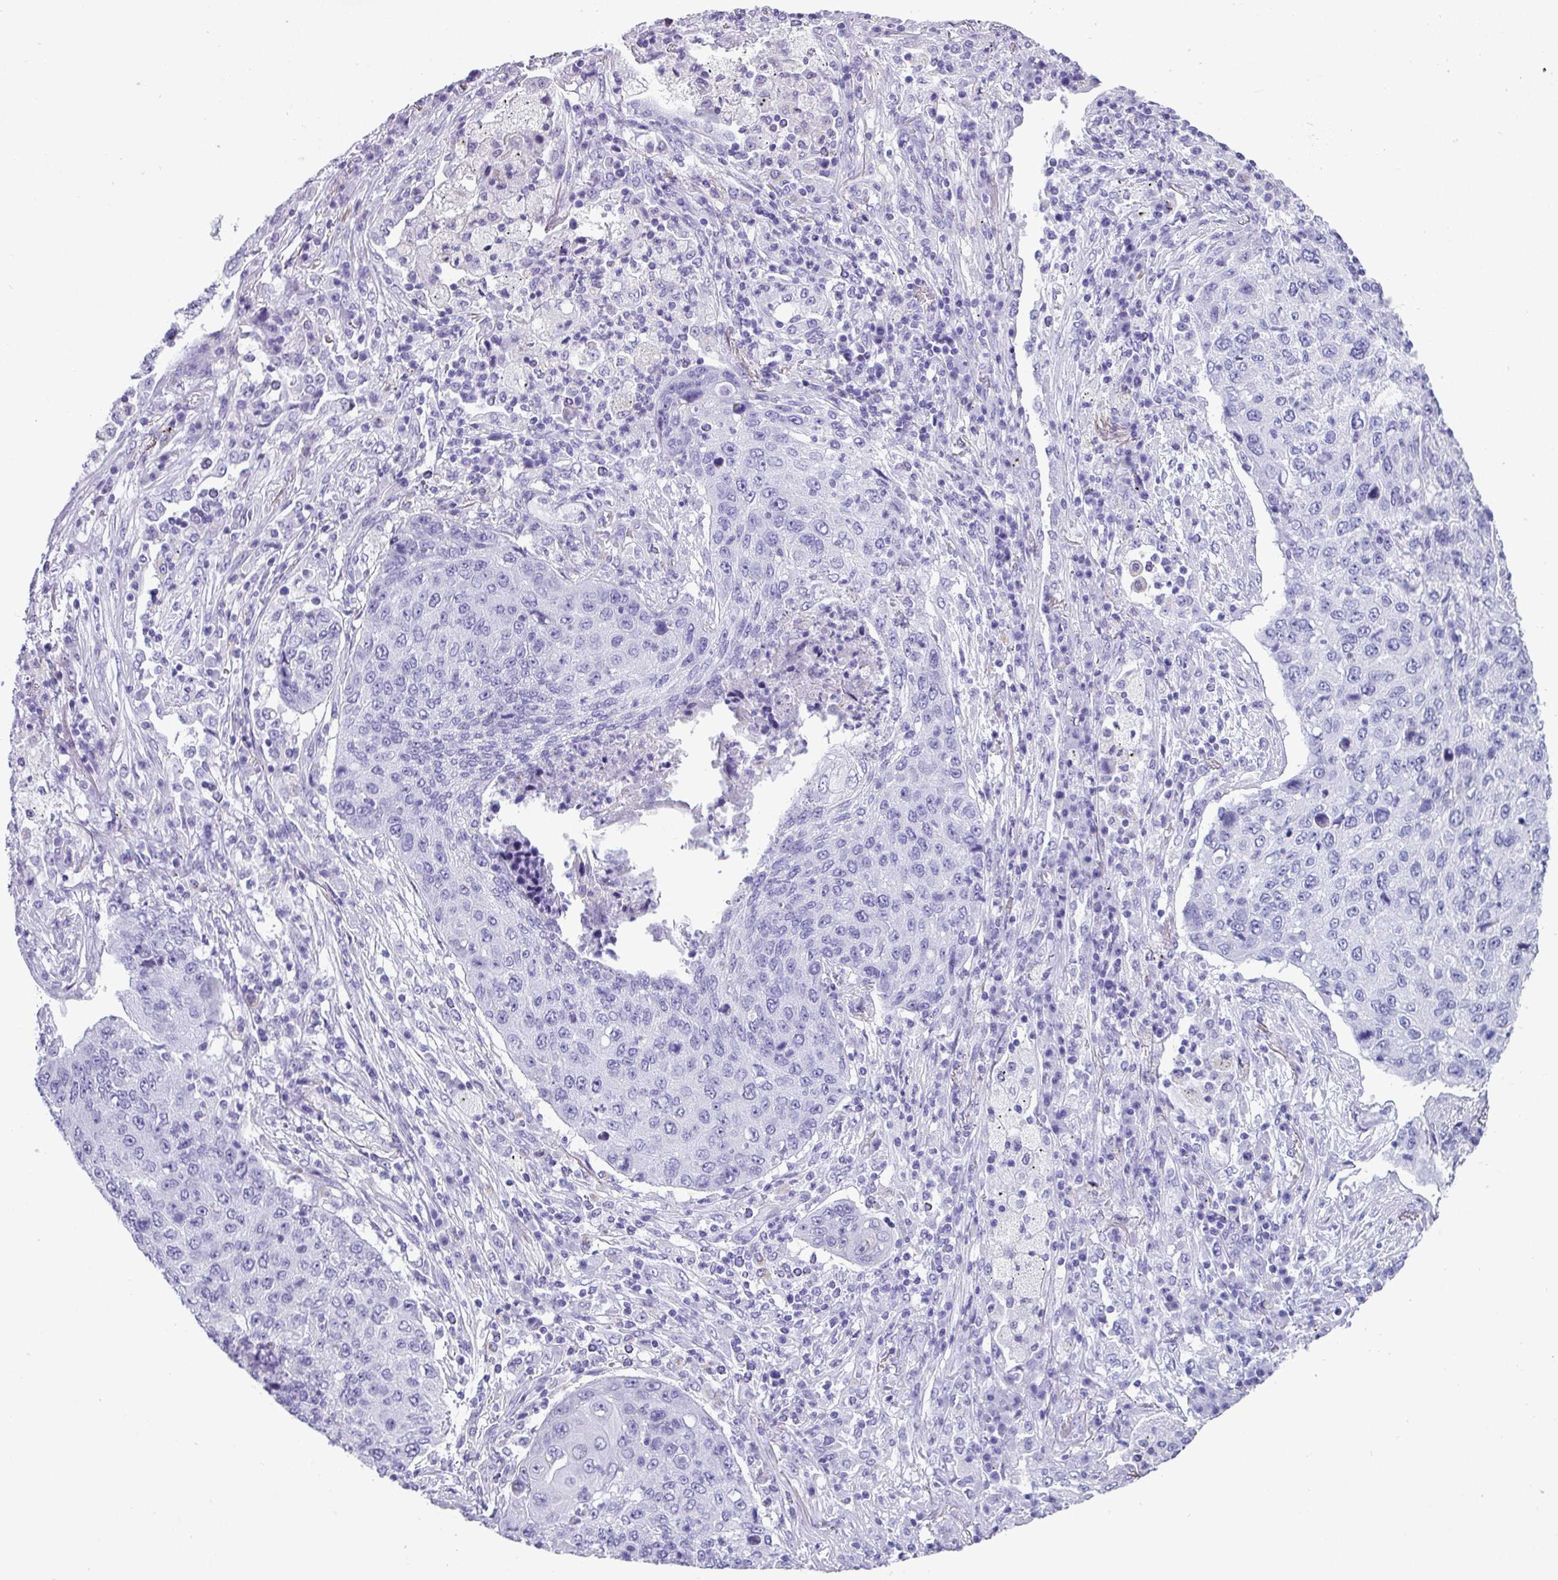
{"staining": {"intensity": "negative", "quantity": "none", "location": "none"}, "tissue": "lung cancer", "cell_type": "Tumor cells", "image_type": "cancer", "snomed": [{"axis": "morphology", "description": "Squamous cell carcinoma, NOS"}, {"axis": "topography", "description": "Lung"}], "caption": "Tumor cells are negative for brown protein staining in lung squamous cell carcinoma.", "gene": "ZNF568", "patient": {"sex": "female", "age": 63}}